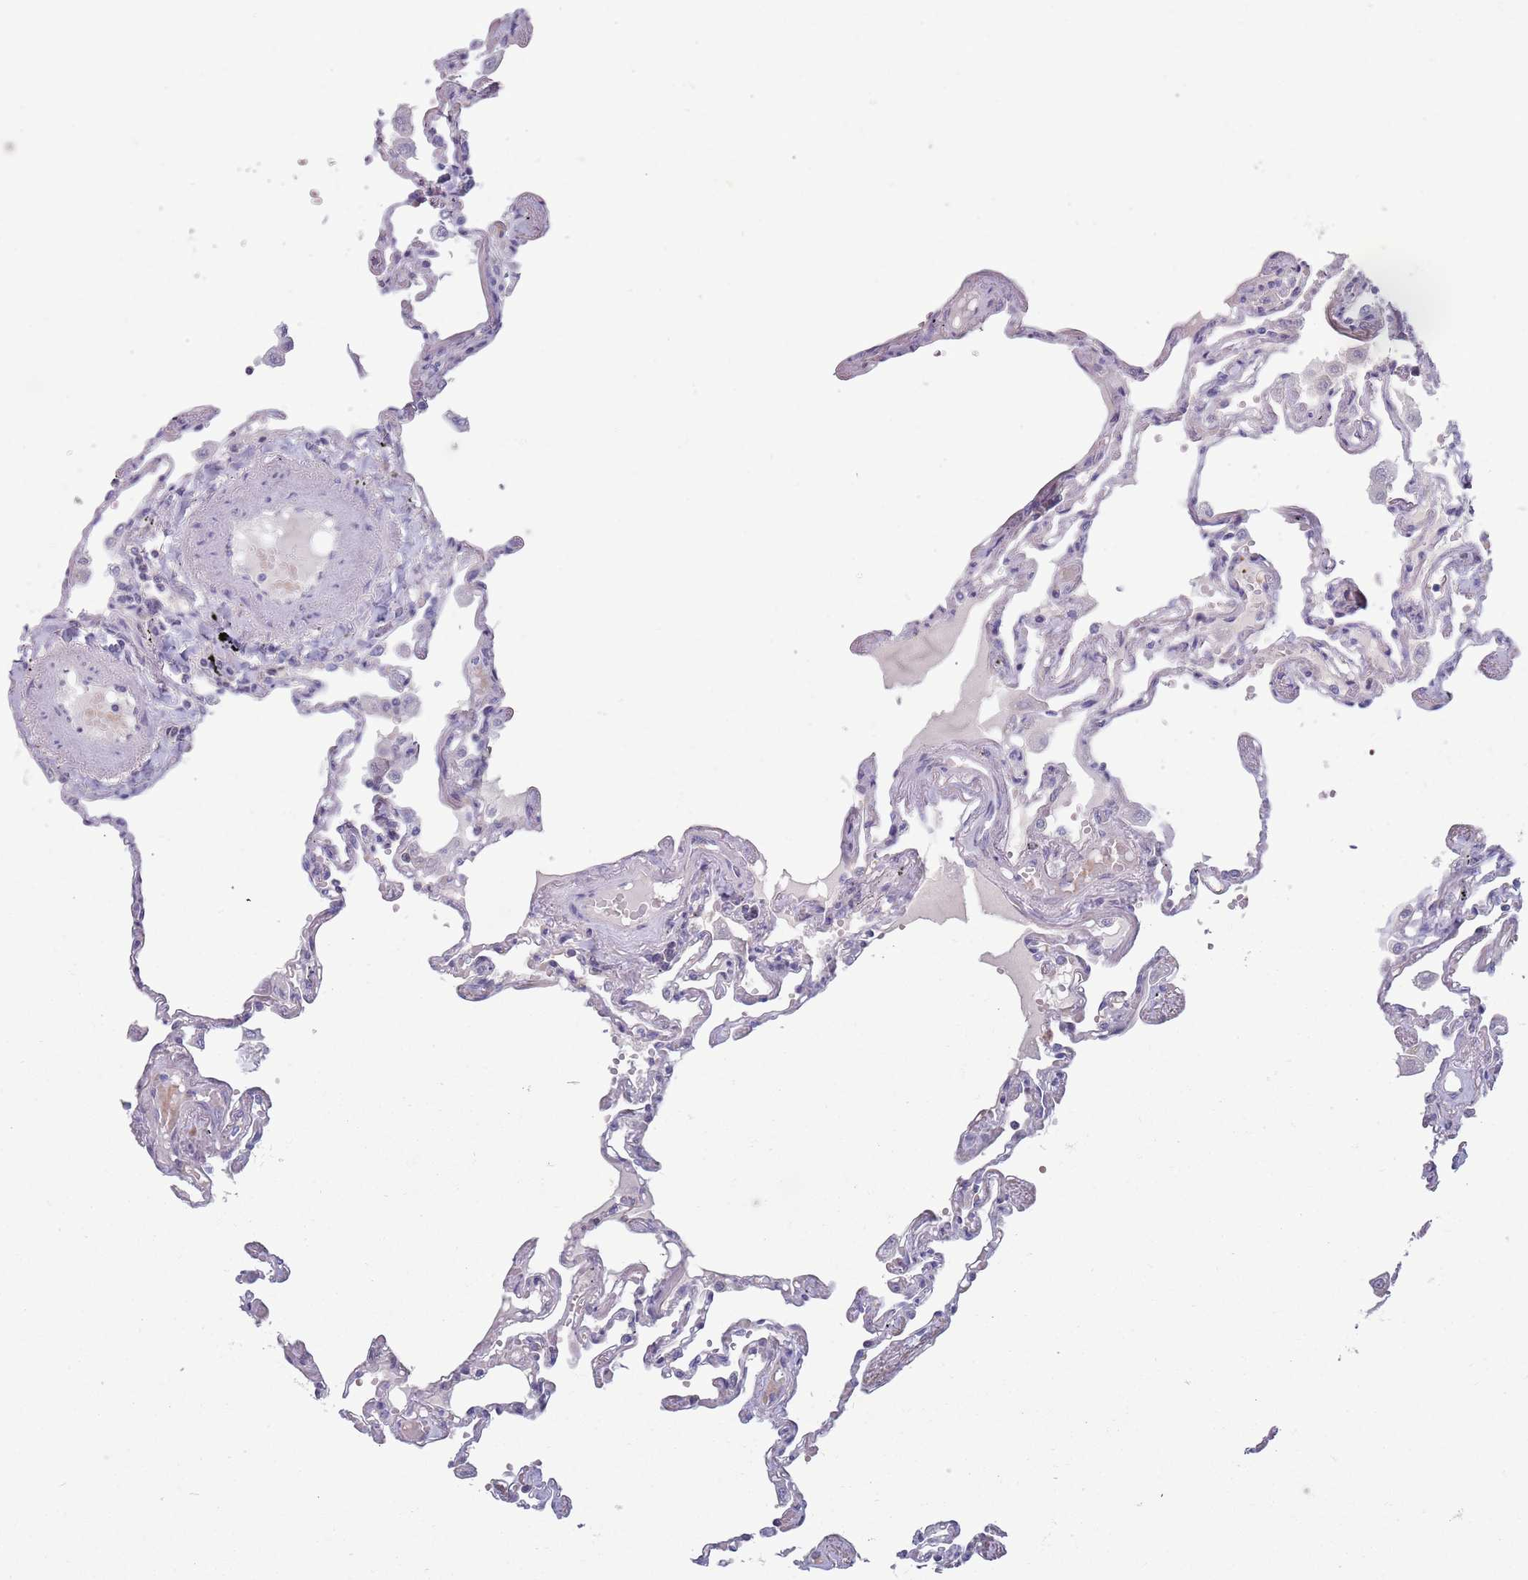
{"staining": {"intensity": "negative", "quantity": "none", "location": "none"}, "tissue": "lung", "cell_type": "Alveolar cells", "image_type": "normal", "snomed": [{"axis": "morphology", "description": "Normal tissue, NOS"}, {"axis": "topography", "description": "Lung"}], "caption": "DAB immunohistochemical staining of normal lung reveals no significant staining in alveolar cells. (DAB (3,3'-diaminobenzidine) immunohistochemistry, high magnification).", "gene": "CLNS1A", "patient": {"sex": "female", "age": 67}}